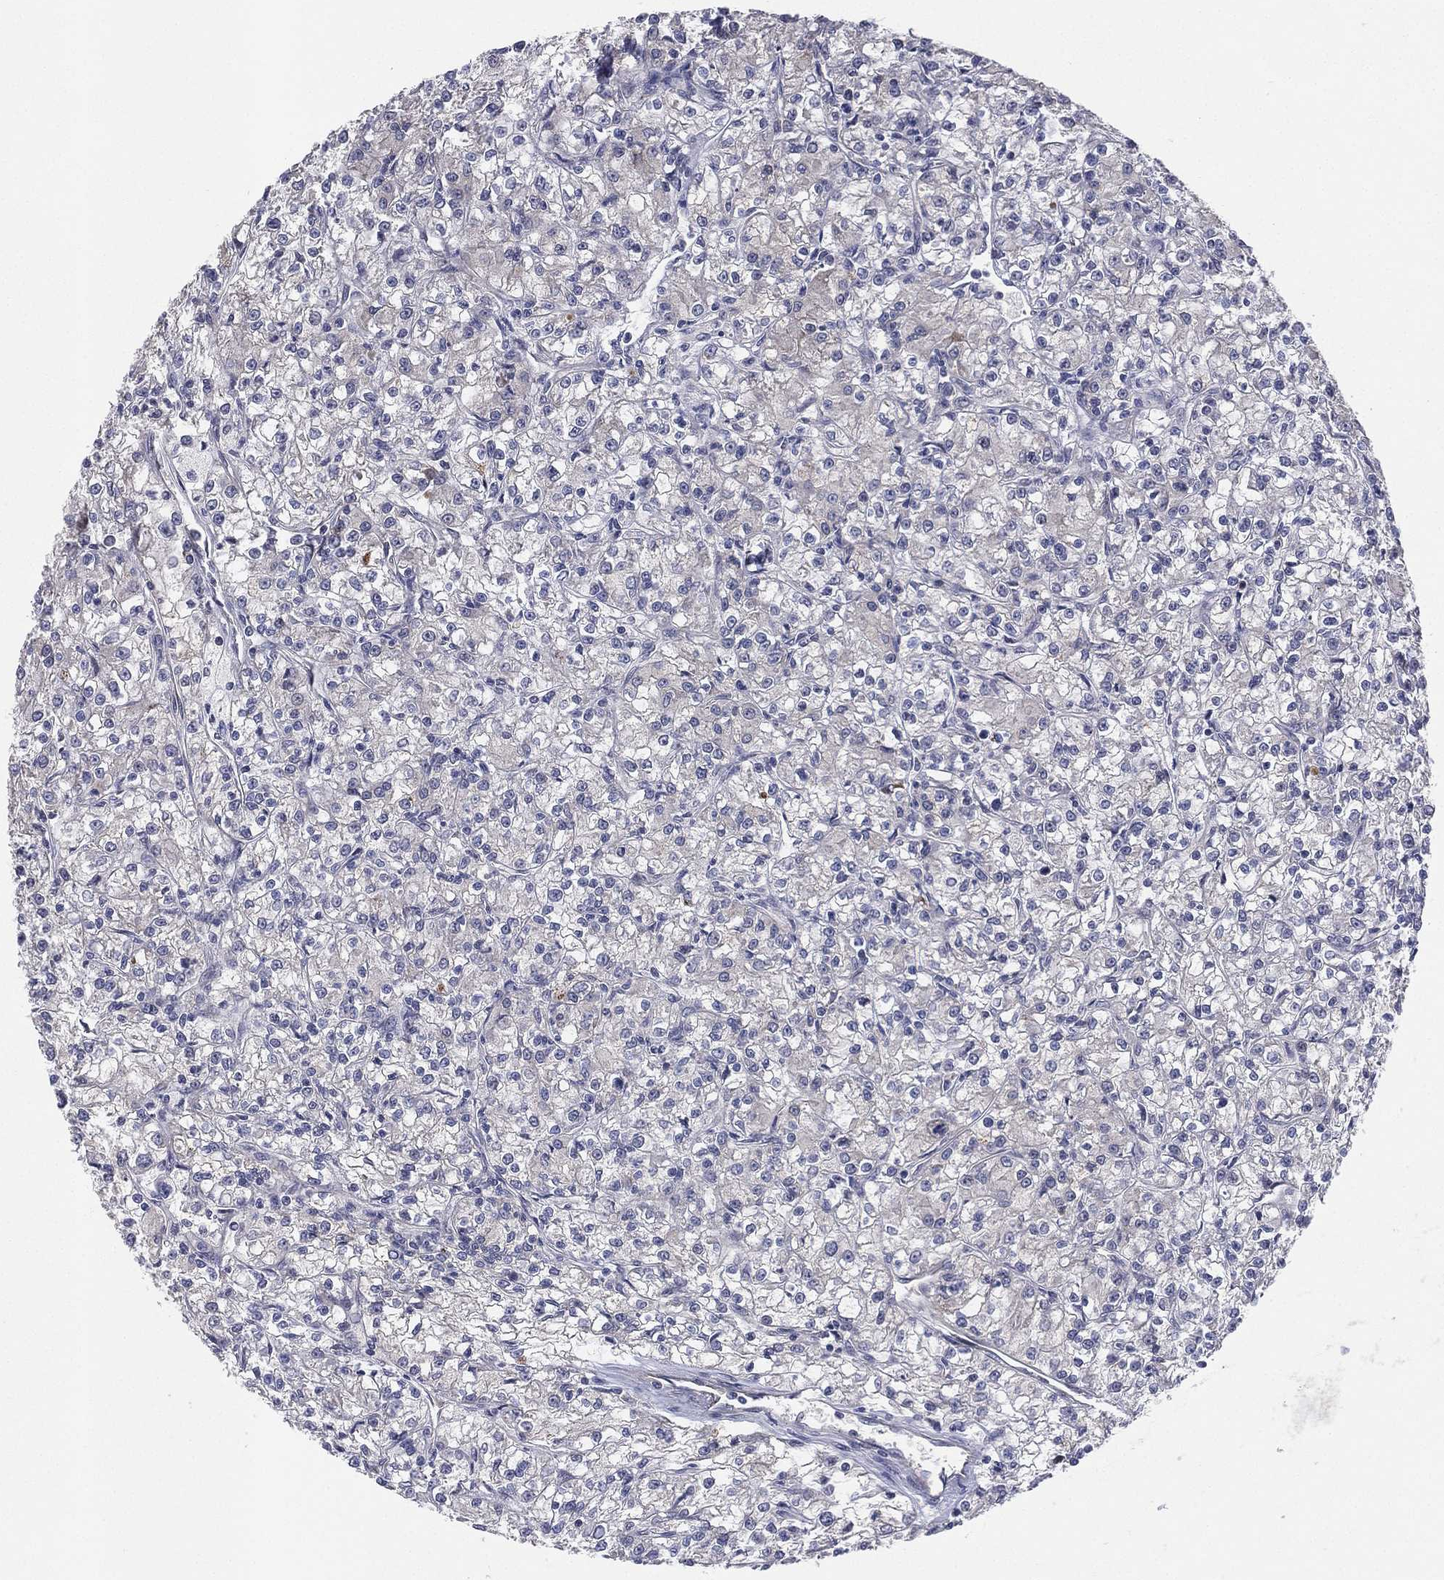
{"staining": {"intensity": "negative", "quantity": "none", "location": "none"}, "tissue": "renal cancer", "cell_type": "Tumor cells", "image_type": "cancer", "snomed": [{"axis": "morphology", "description": "Adenocarcinoma, NOS"}, {"axis": "topography", "description": "Kidney"}], "caption": "An image of renal cancer (adenocarcinoma) stained for a protein exhibits no brown staining in tumor cells.", "gene": "KAT14", "patient": {"sex": "female", "age": 59}}